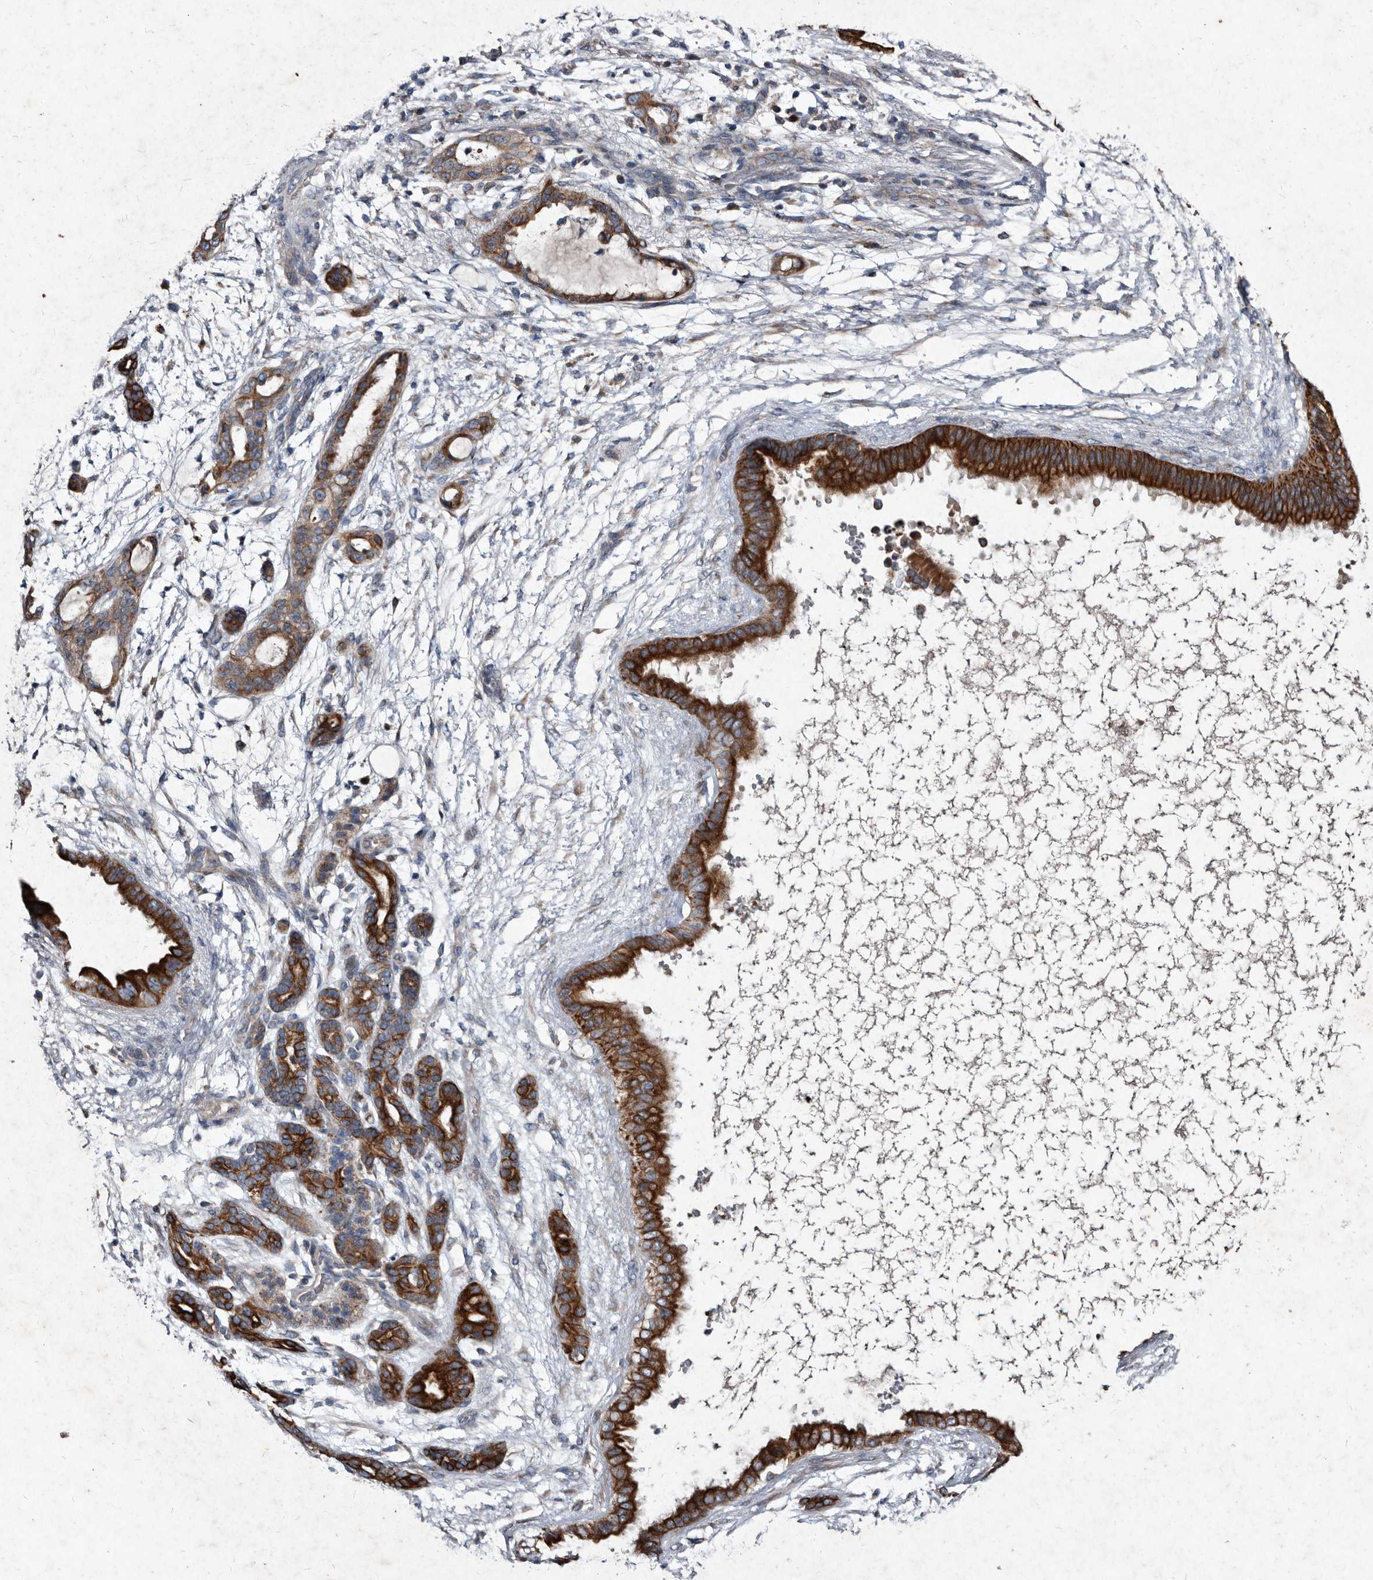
{"staining": {"intensity": "strong", "quantity": ">75%", "location": "cytoplasmic/membranous"}, "tissue": "pancreatic cancer", "cell_type": "Tumor cells", "image_type": "cancer", "snomed": [{"axis": "morphology", "description": "Adenocarcinoma, NOS"}, {"axis": "topography", "description": "Pancreas"}], "caption": "Immunohistochemical staining of human adenocarcinoma (pancreatic) demonstrates strong cytoplasmic/membranous protein expression in approximately >75% of tumor cells.", "gene": "YPEL3", "patient": {"sex": "male", "age": 59}}